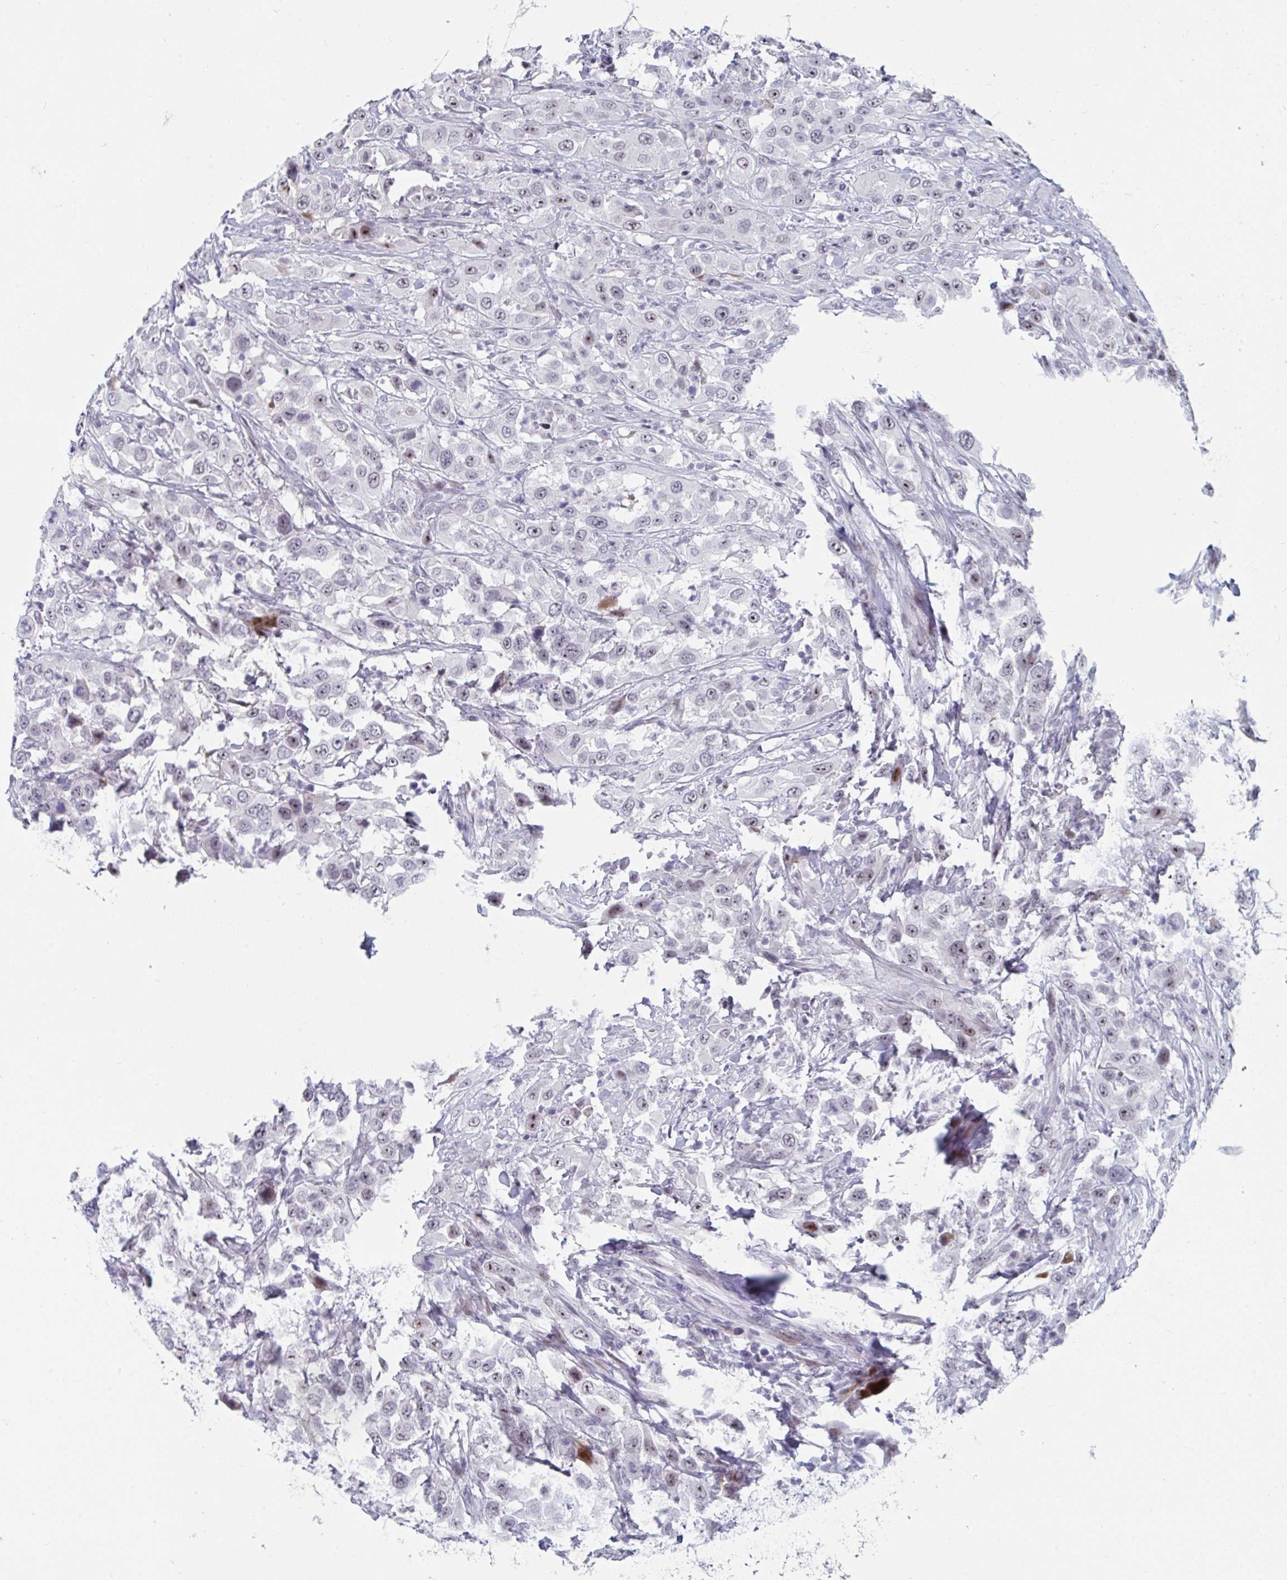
{"staining": {"intensity": "weak", "quantity": "25%-75%", "location": "nuclear"}, "tissue": "urothelial cancer", "cell_type": "Tumor cells", "image_type": "cancer", "snomed": [{"axis": "morphology", "description": "Urothelial carcinoma, High grade"}, {"axis": "topography", "description": "Urinary bladder"}], "caption": "The histopathology image demonstrates staining of urothelial cancer, revealing weak nuclear protein expression (brown color) within tumor cells.", "gene": "NR1H2", "patient": {"sex": "male", "age": 61}}